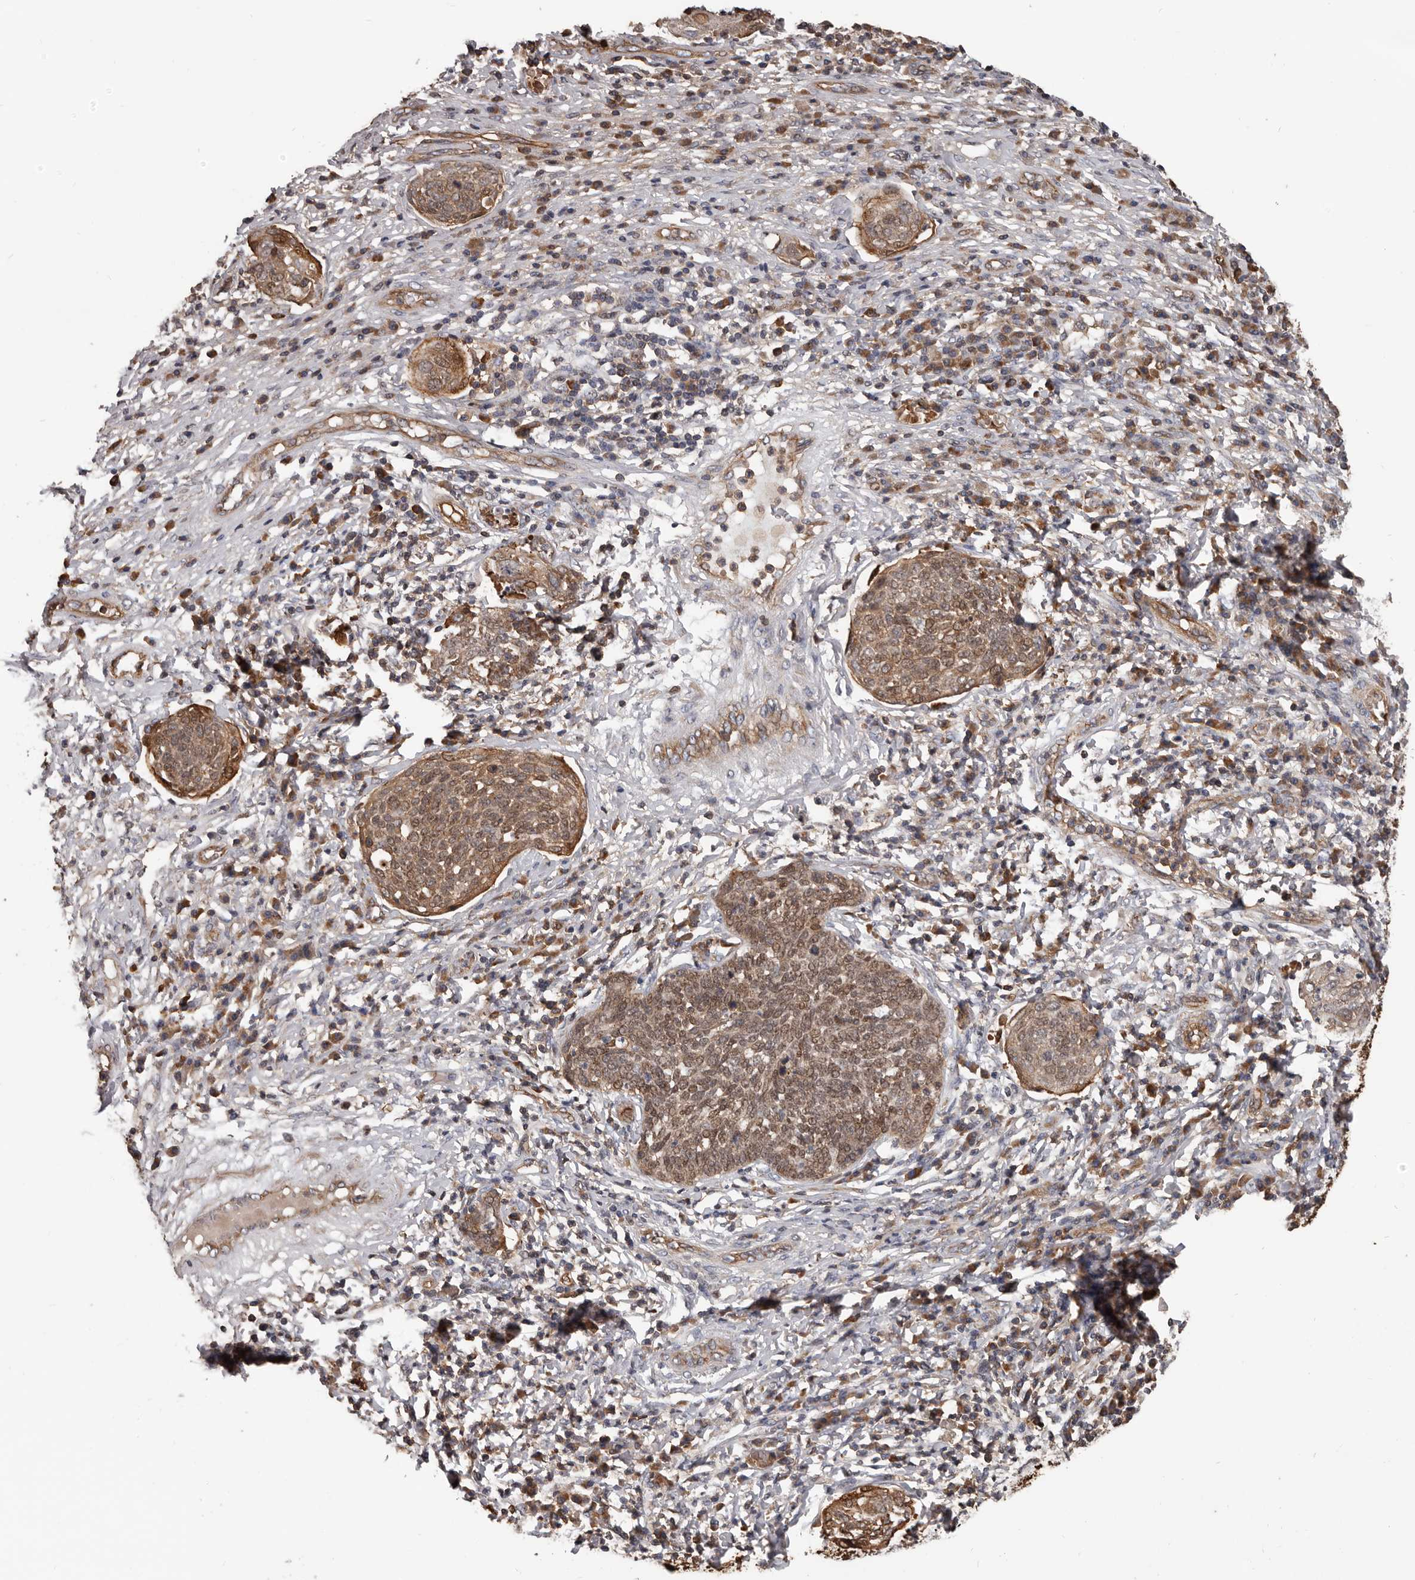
{"staining": {"intensity": "moderate", "quantity": ">75%", "location": "cytoplasmic/membranous,nuclear"}, "tissue": "cervical cancer", "cell_type": "Tumor cells", "image_type": "cancer", "snomed": [{"axis": "morphology", "description": "Squamous cell carcinoma, NOS"}, {"axis": "topography", "description": "Cervix"}], "caption": "This photomicrograph exhibits immunohistochemistry (IHC) staining of human cervical cancer (squamous cell carcinoma), with medium moderate cytoplasmic/membranous and nuclear staining in approximately >75% of tumor cells.", "gene": "PNRC2", "patient": {"sex": "female", "age": 34}}